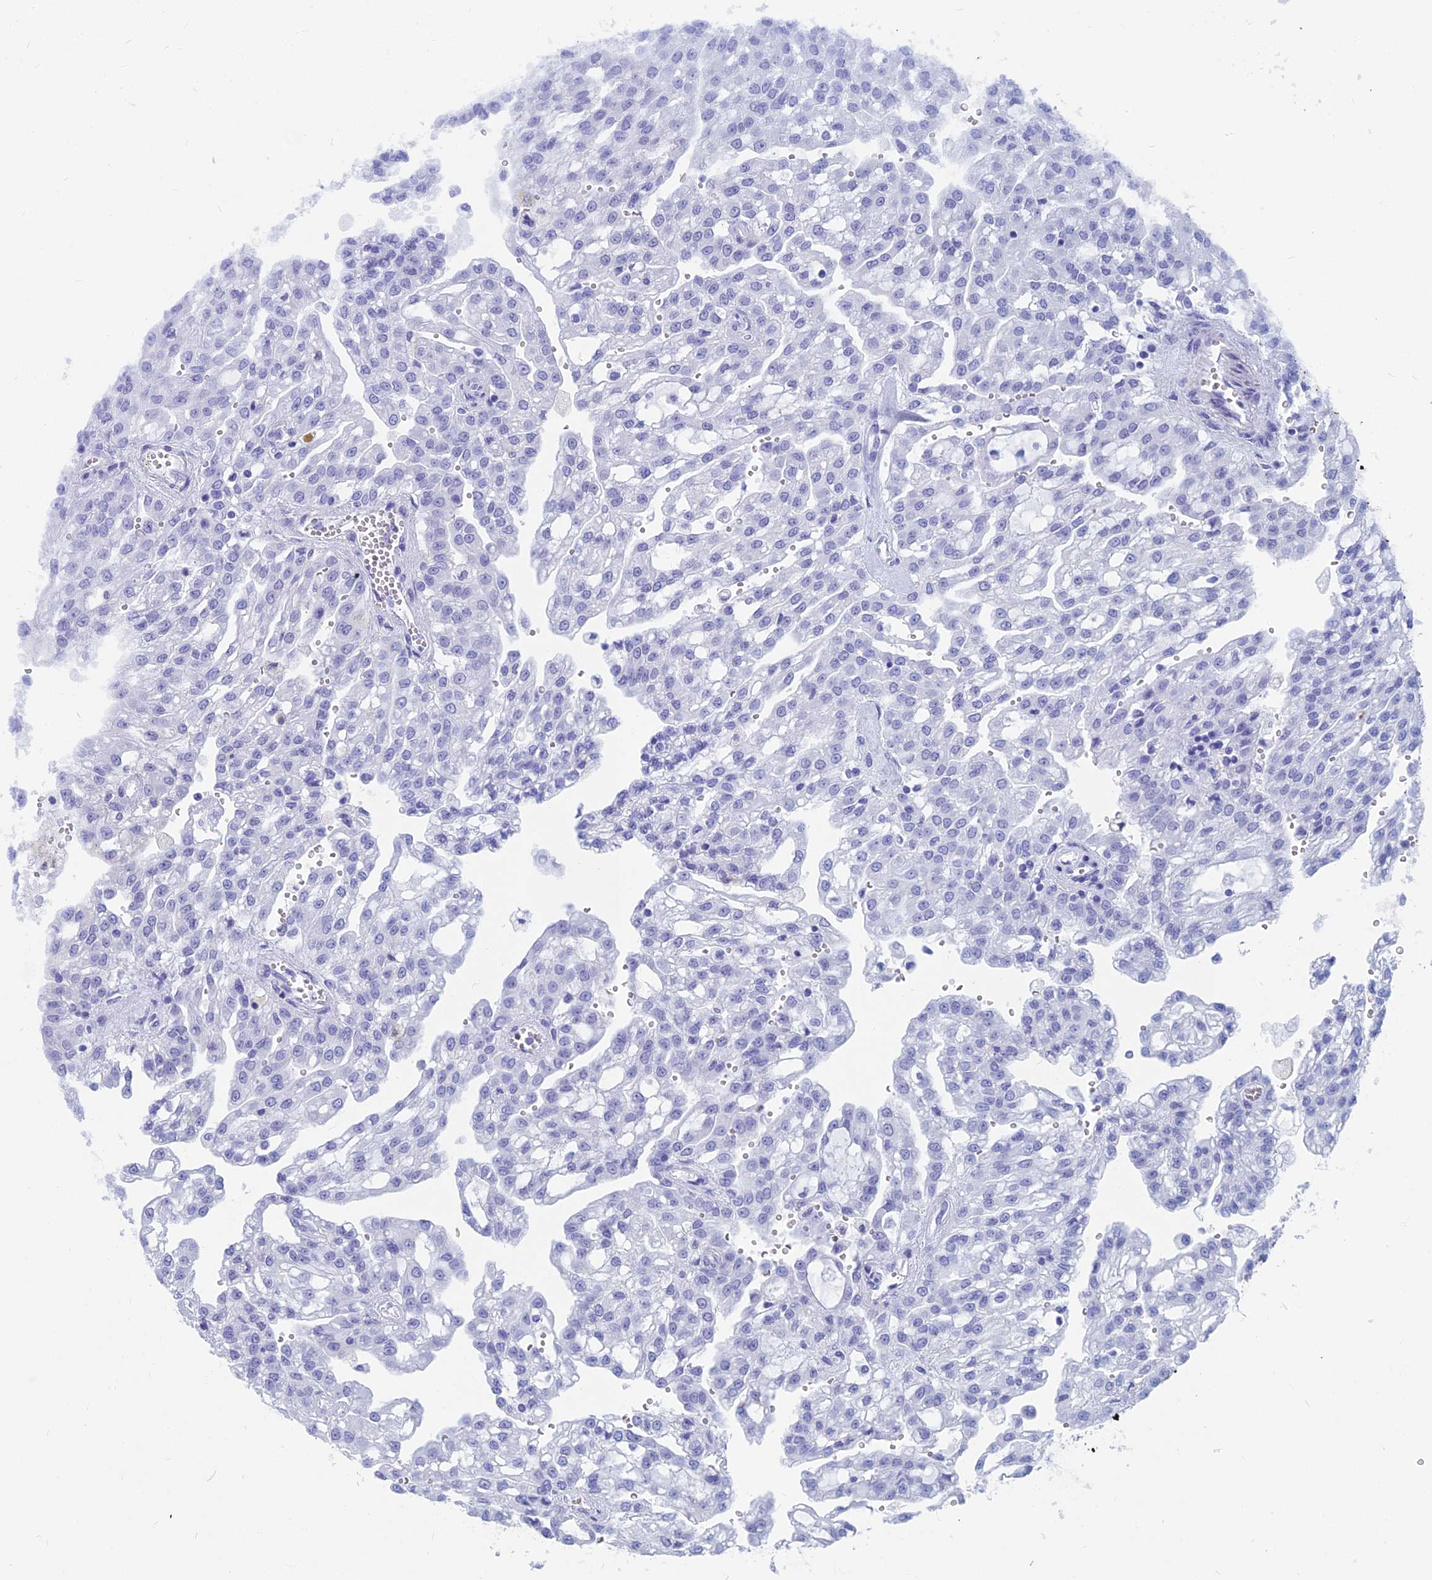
{"staining": {"intensity": "negative", "quantity": "none", "location": "none"}, "tissue": "renal cancer", "cell_type": "Tumor cells", "image_type": "cancer", "snomed": [{"axis": "morphology", "description": "Adenocarcinoma, NOS"}, {"axis": "topography", "description": "Kidney"}], "caption": "Renal cancer was stained to show a protein in brown. There is no significant expression in tumor cells.", "gene": "CAPS", "patient": {"sex": "male", "age": 63}}